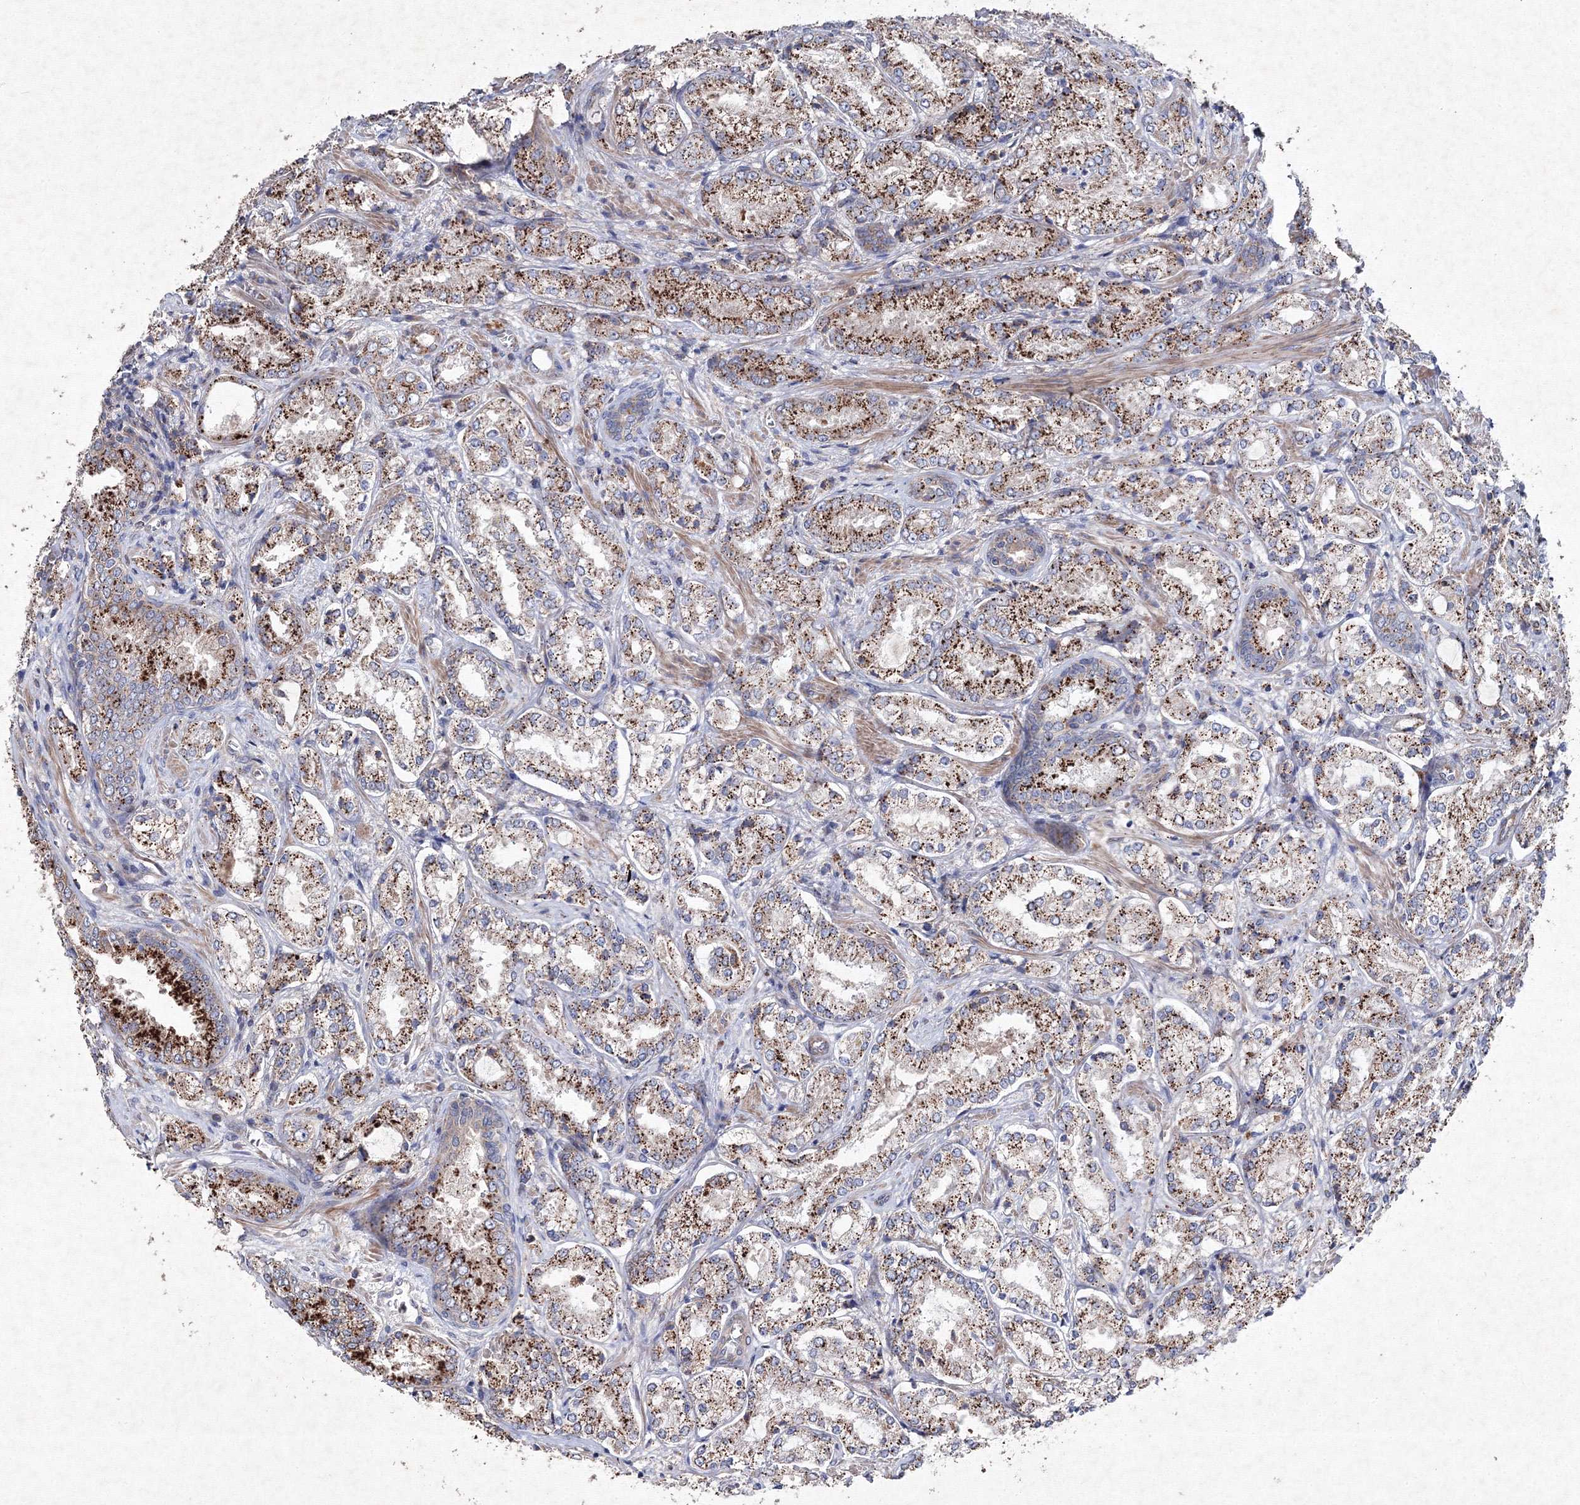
{"staining": {"intensity": "moderate", "quantity": ">75%", "location": "cytoplasmic/membranous"}, "tissue": "prostate cancer", "cell_type": "Tumor cells", "image_type": "cancer", "snomed": [{"axis": "morphology", "description": "Adenocarcinoma, Low grade"}, {"axis": "topography", "description": "Prostate"}], "caption": "An immunohistochemistry image of neoplastic tissue is shown. Protein staining in brown labels moderate cytoplasmic/membranous positivity in adenocarcinoma (low-grade) (prostate) within tumor cells.", "gene": "GFM1", "patient": {"sex": "male", "age": 74}}